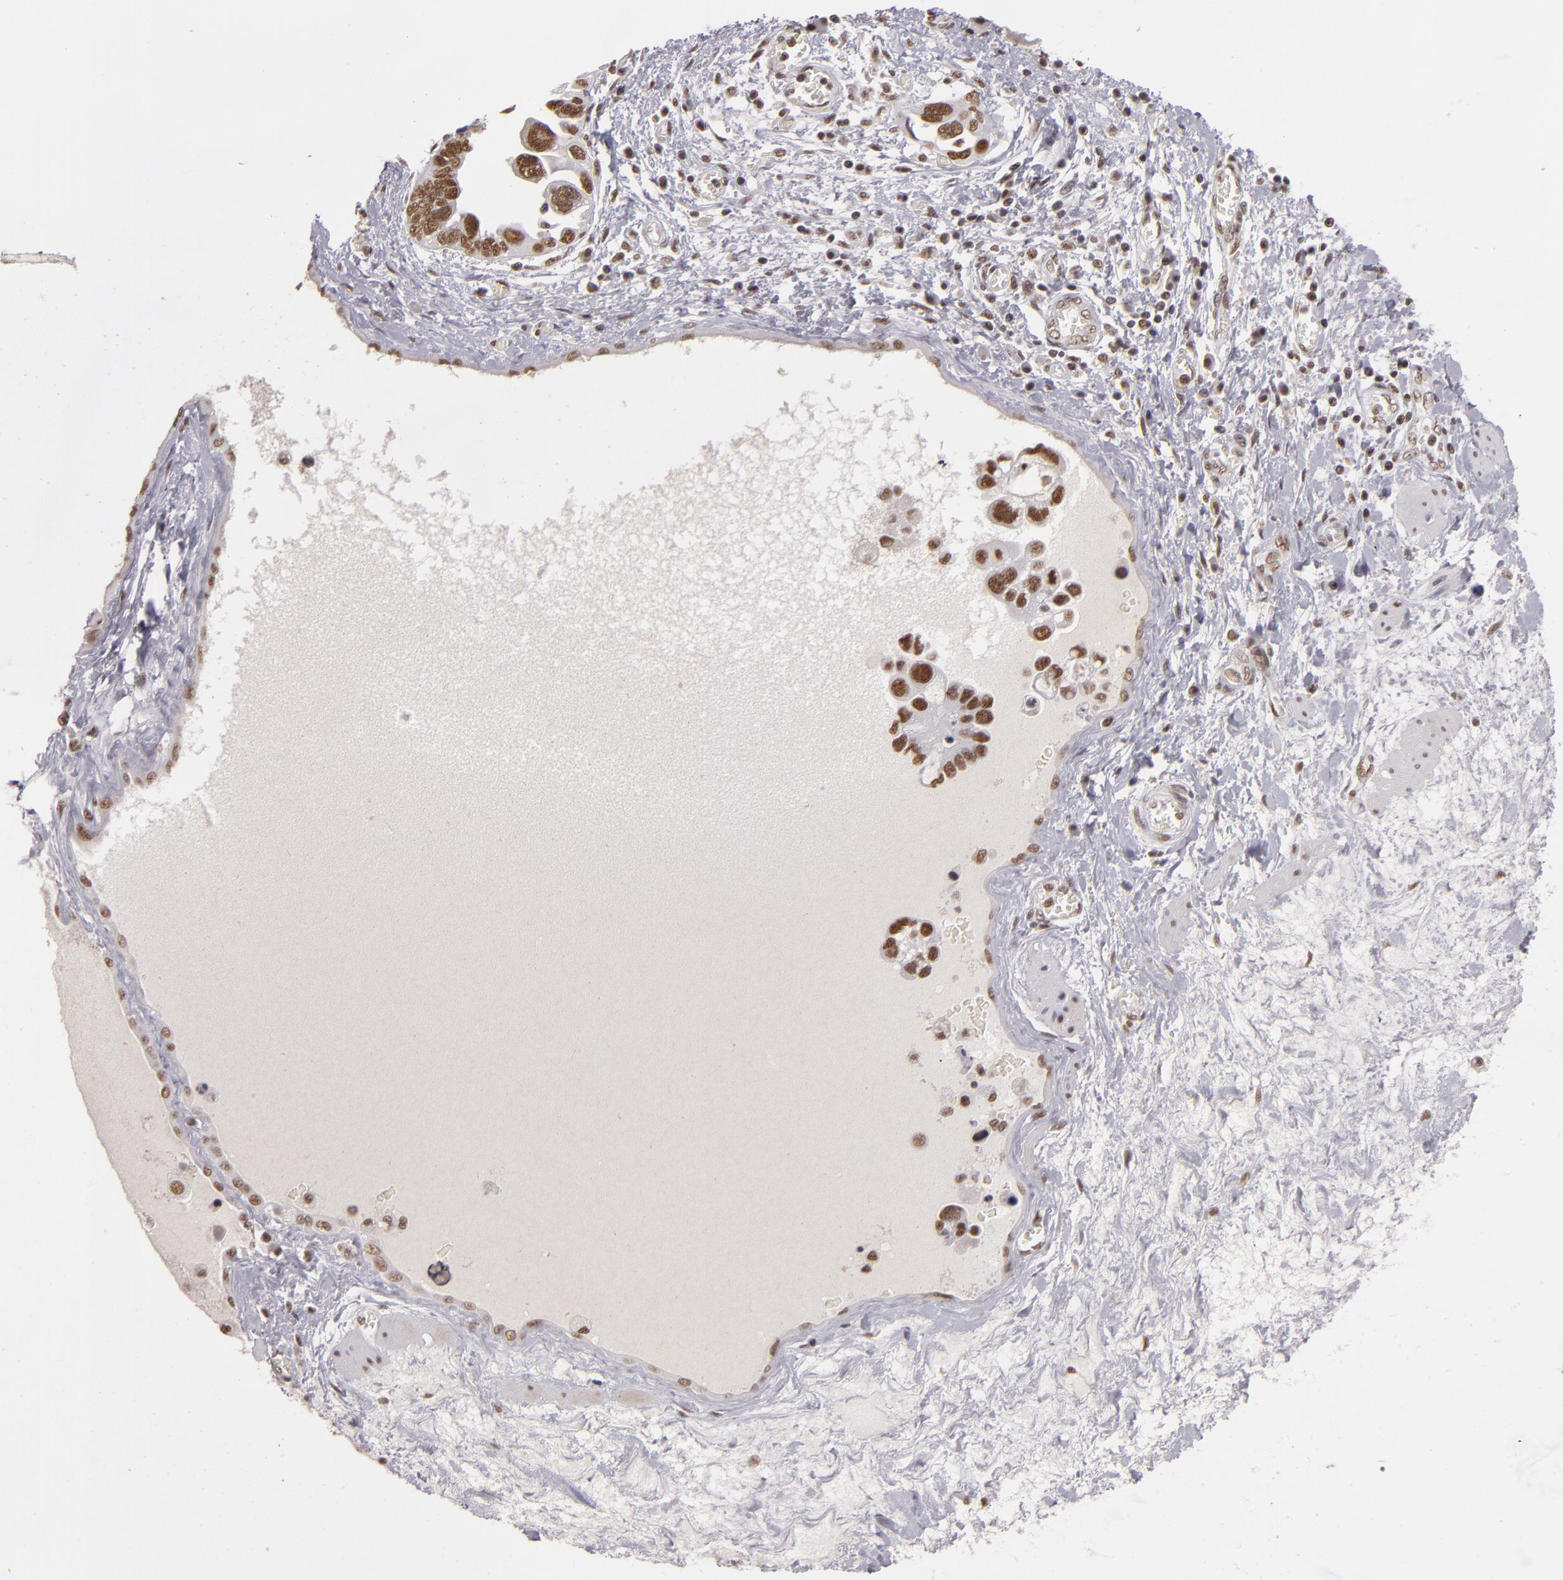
{"staining": {"intensity": "moderate", "quantity": ">75%", "location": "nuclear"}, "tissue": "ovarian cancer", "cell_type": "Tumor cells", "image_type": "cancer", "snomed": [{"axis": "morphology", "description": "Cystadenocarcinoma, serous, NOS"}, {"axis": "topography", "description": "Ovary"}], "caption": "This photomicrograph demonstrates immunohistochemistry (IHC) staining of human ovarian cancer, with medium moderate nuclear positivity in about >75% of tumor cells.", "gene": "INTS6", "patient": {"sex": "female", "age": 63}}